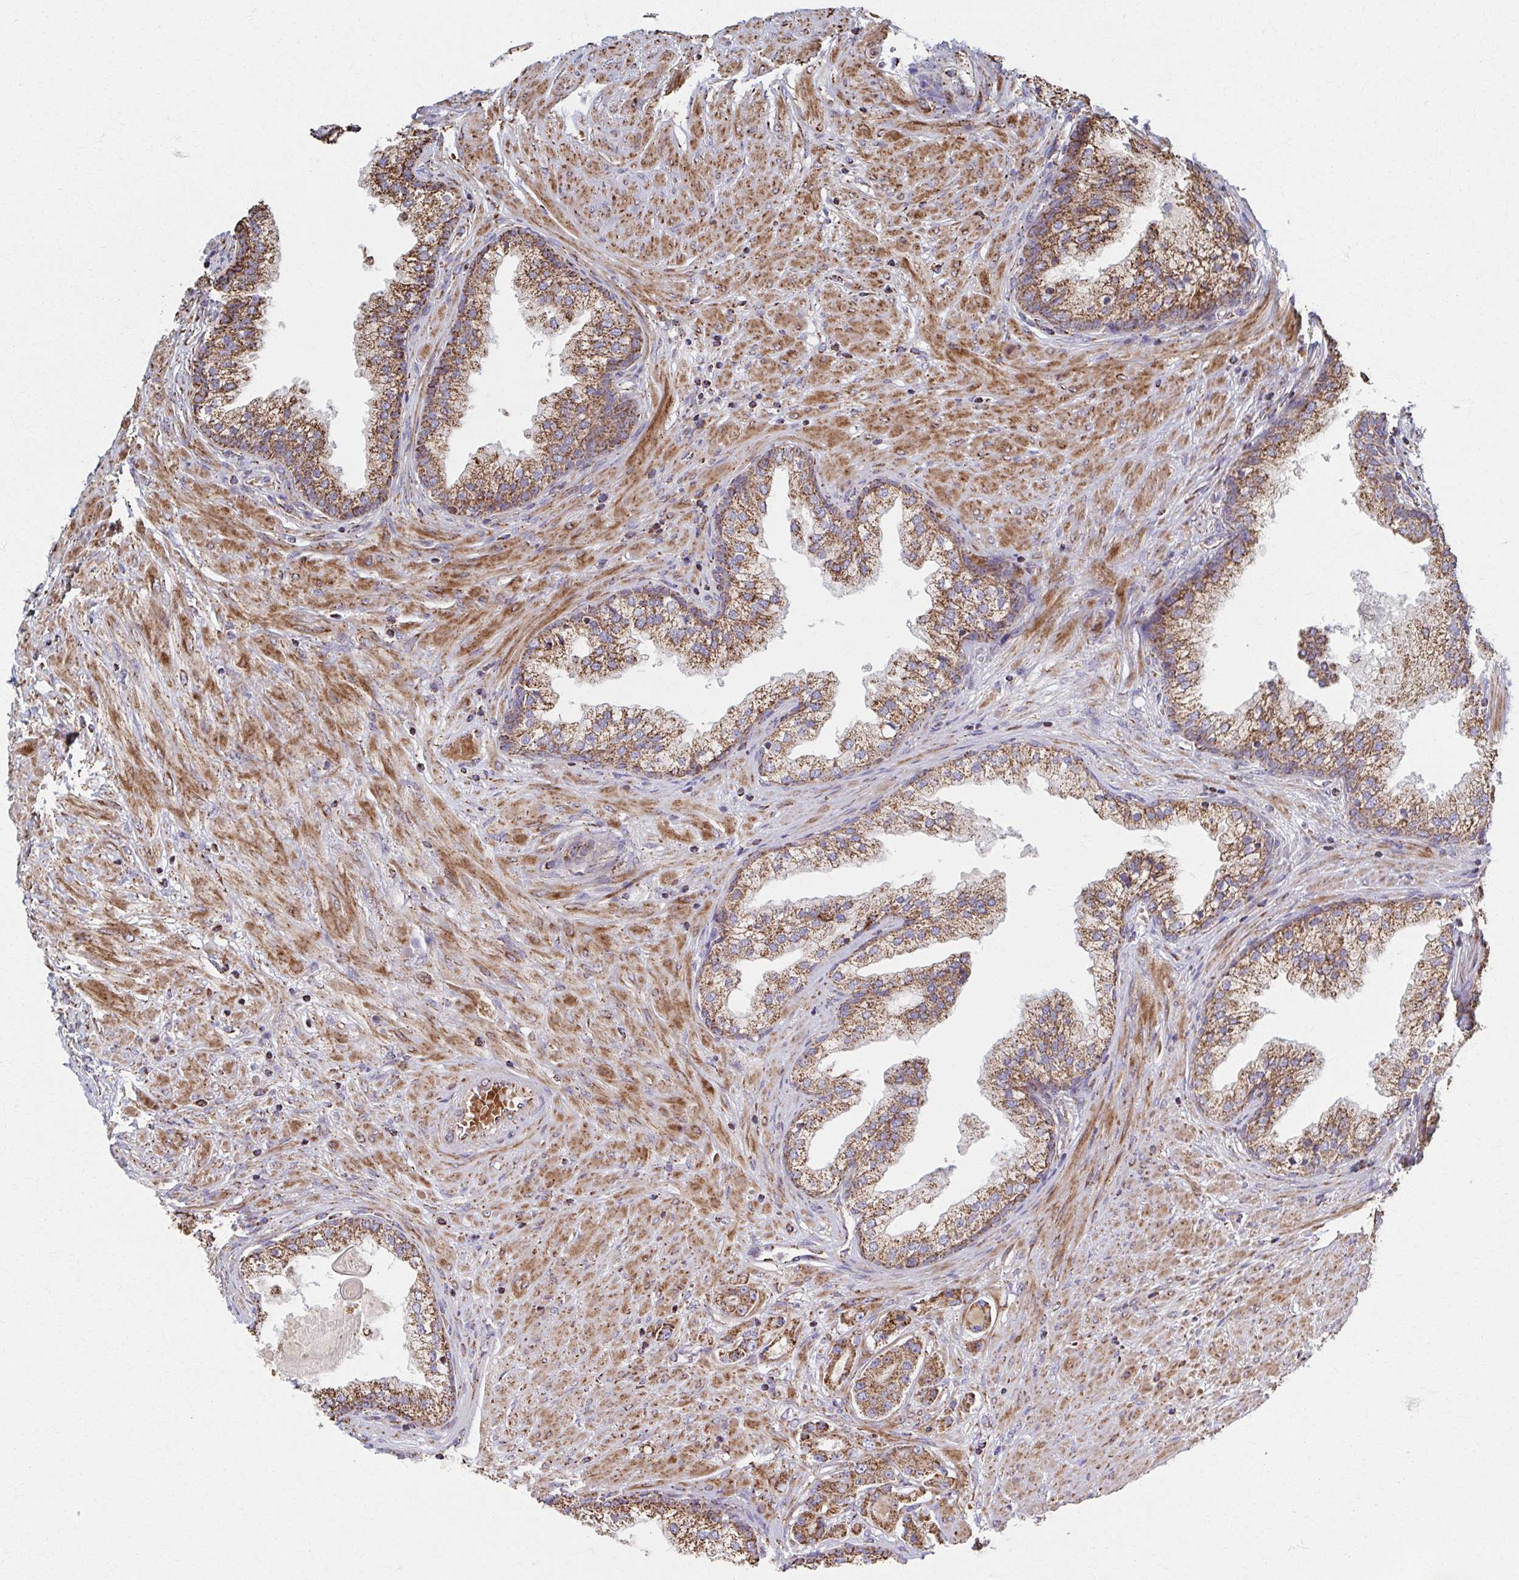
{"staining": {"intensity": "moderate", "quantity": ">75%", "location": "cytoplasmic/membranous"}, "tissue": "prostate cancer", "cell_type": "Tumor cells", "image_type": "cancer", "snomed": [{"axis": "morphology", "description": "Adenocarcinoma, High grade"}, {"axis": "topography", "description": "Prostate"}], "caption": "Immunohistochemical staining of human prostate adenocarcinoma (high-grade) exhibits moderate cytoplasmic/membranous protein staining in about >75% of tumor cells.", "gene": "SAT1", "patient": {"sex": "male", "age": 67}}